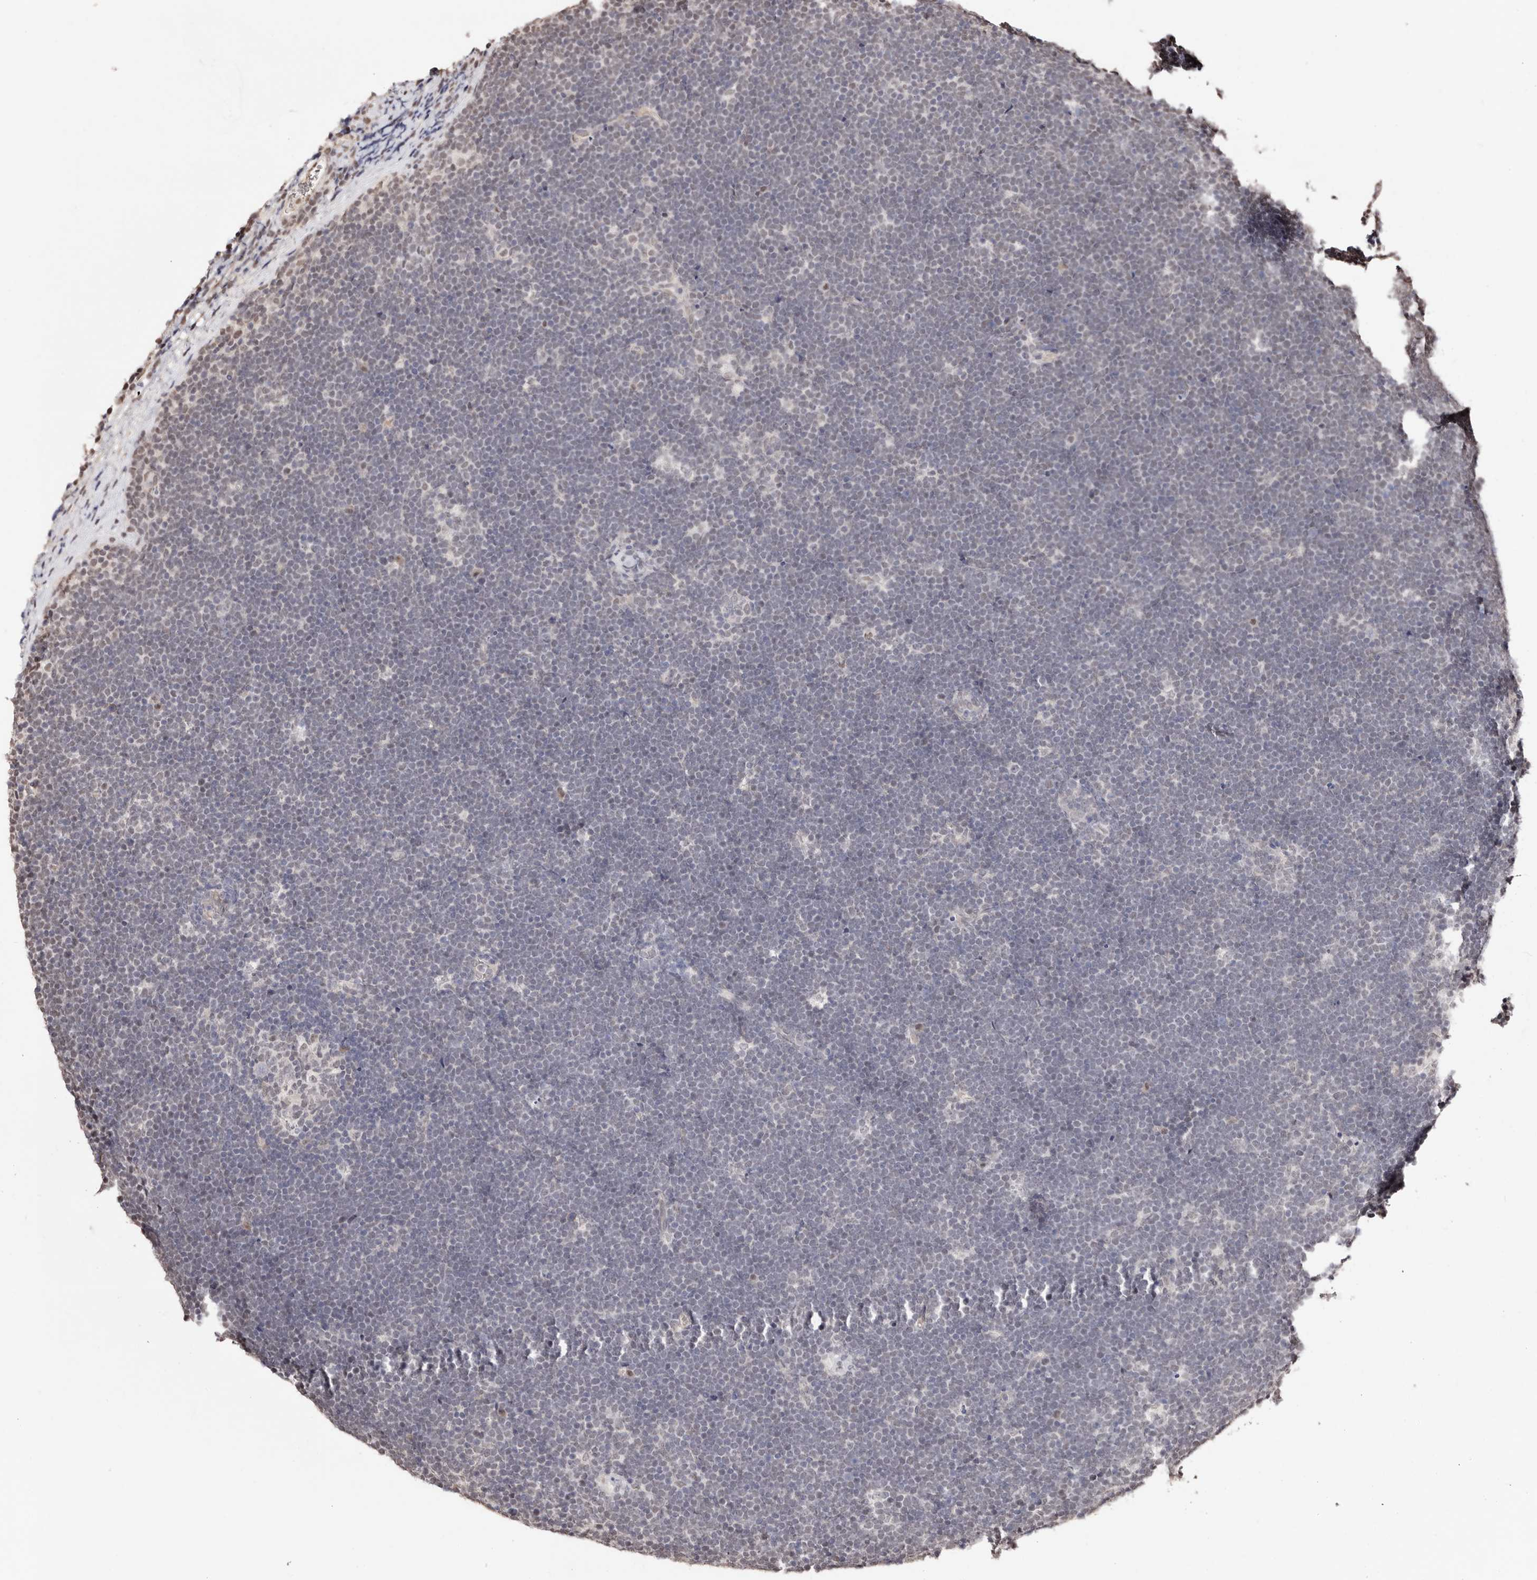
{"staining": {"intensity": "negative", "quantity": "none", "location": "none"}, "tissue": "lymphoma", "cell_type": "Tumor cells", "image_type": "cancer", "snomed": [{"axis": "morphology", "description": "Malignant lymphoma, non-Hodgkin's type, High grade"}, {"axis": "topography", "description": "Lymph node"}], "caption": "Tumor cells show no significant staining in high-grade malignant lymphoma, non-Hodgkin's type.", "gene": "BICRAL", "patient": {"sex": "male", "age": 13}}